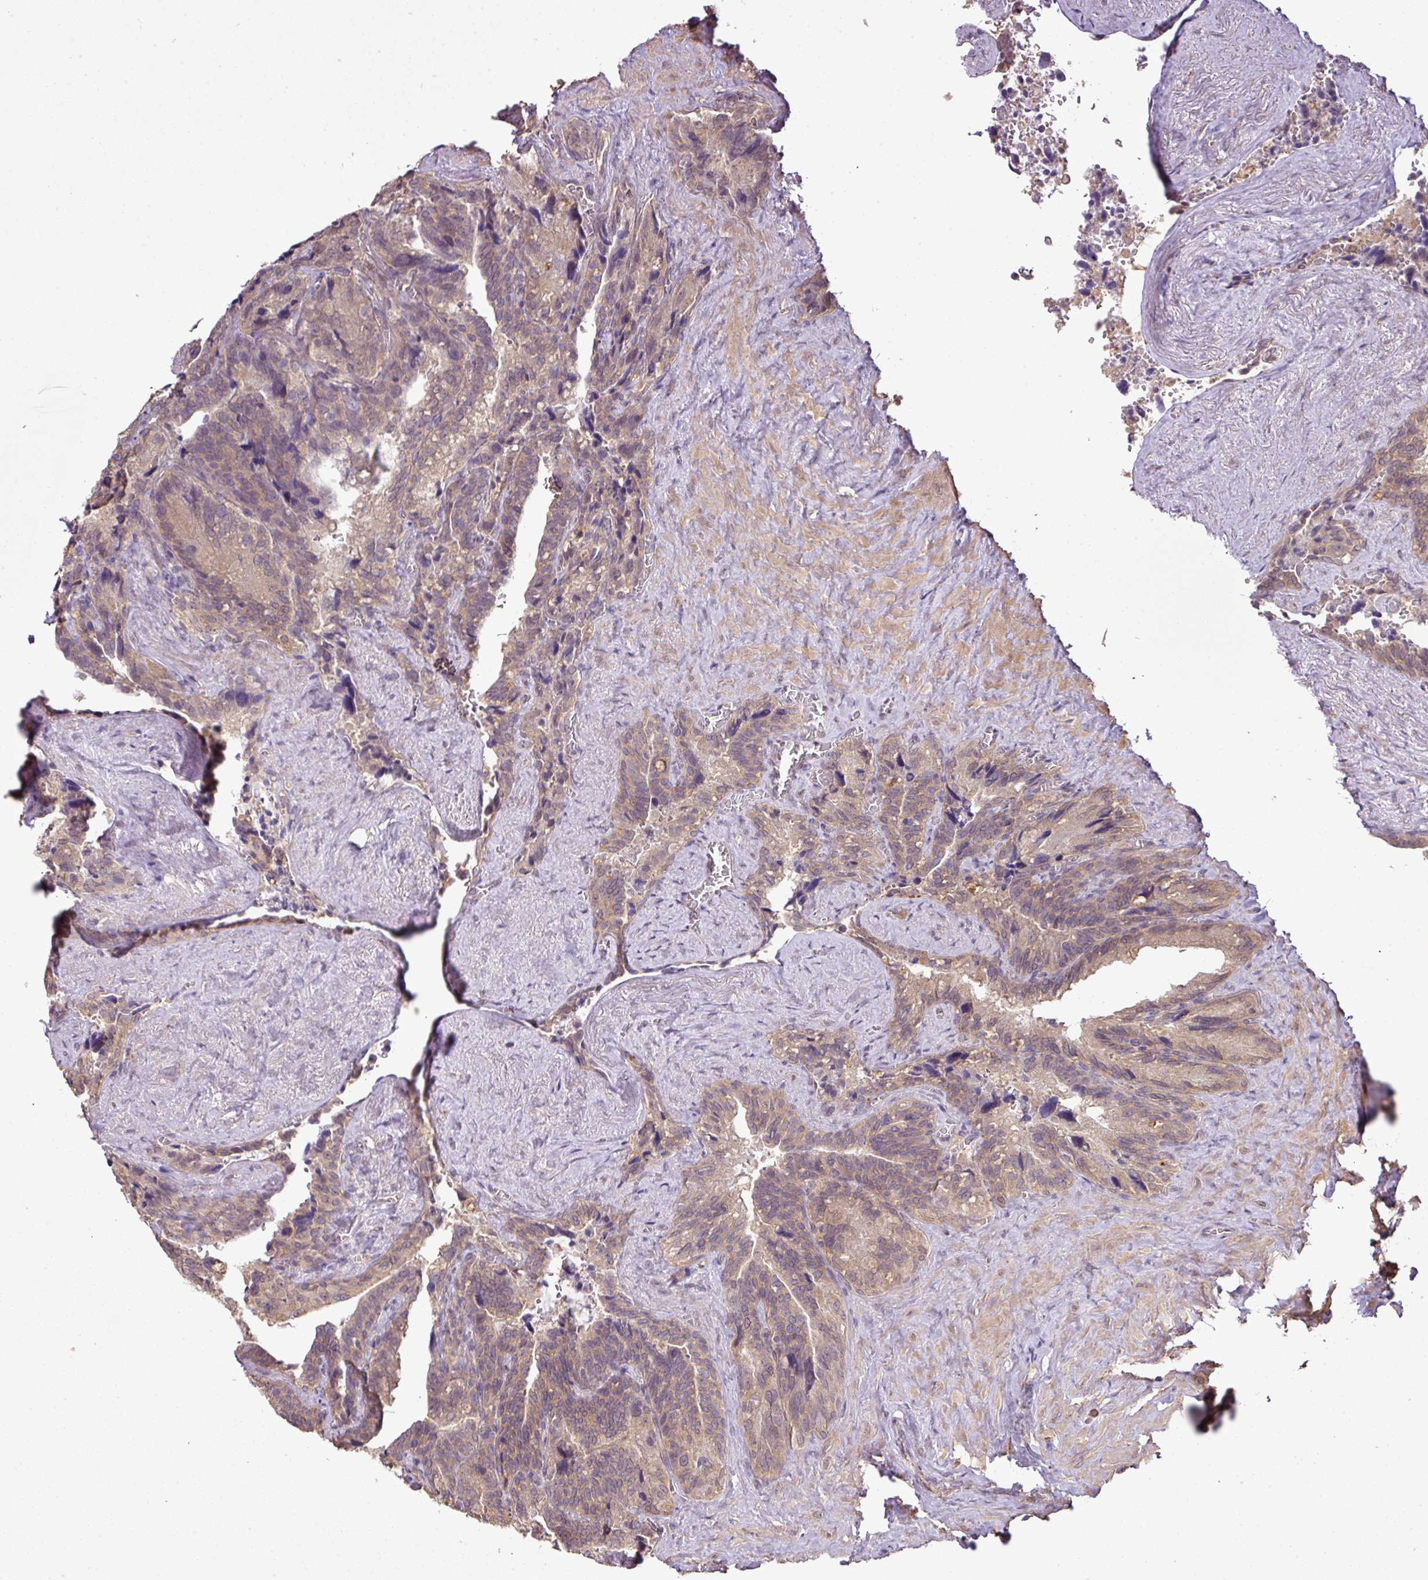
{"staining": {"intensity": "weak", "quantity": ">75%", "location": "cytoplasmic/membranous"}, "tissue": "seminal vesicle", "cell_type": "Glandular cells", "image_type": "normal", "snomed": [{"axis": "morphology", "description": "Normal tissue, NOS"}, {"axis": "topography", "description": "Seminal veicle"}], "caption": "Immunohistochemistry staining of normal seminal vesicle, which displays low levels of weak cytoplasmic/membranous staining in about >75% of glandular cells indicating weak cytoplasmic/membranous protein expression. The staining was performed using DAB (3,3'-diaminobenzidine) (brown) for protein detection and nuclei were counterstained in hematoxylin (blue).", "gene": "DNAAF4", "patient": {"sex": "male", "age": 68}}